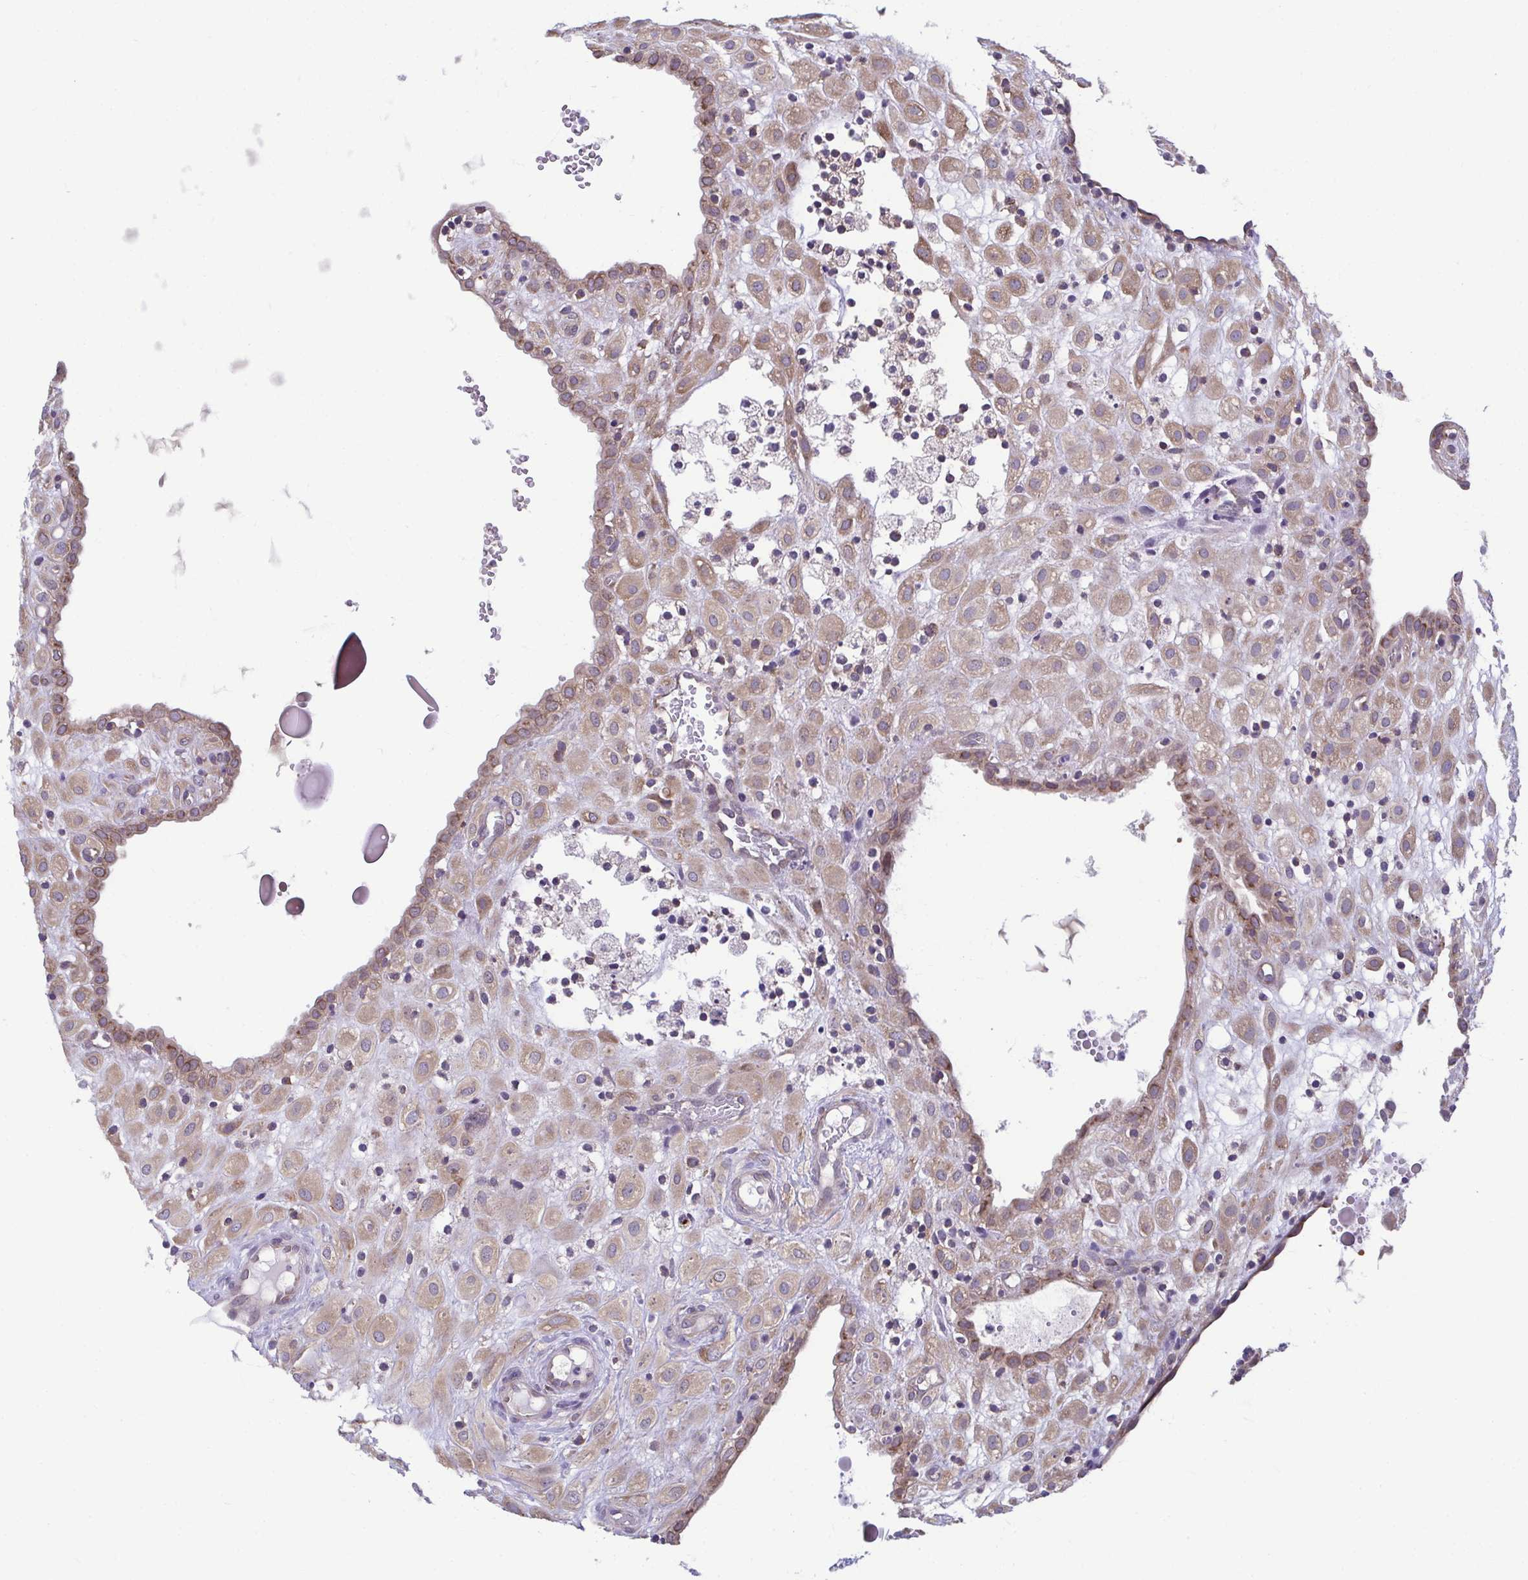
{"staining": {"intensity": "weak", "quantity": ">75%", "location": "cytoplasmic/membranous"}, "tissue": "placenta", "cell_type": "Decidual cells", "image_type": "normal", "snomed": [{"axis": "morphology", "description": "Normal tissue, NOS"}, {"axis": "topography", "description": "Placenta"}], "caption": "Protein staining of unremarkable placenta exhibits weak cytoplasmic/membranous staining in about >75% of decidual cells.", "gene": "TMEM108", "patient": {"sex": "female", "age": 24}}